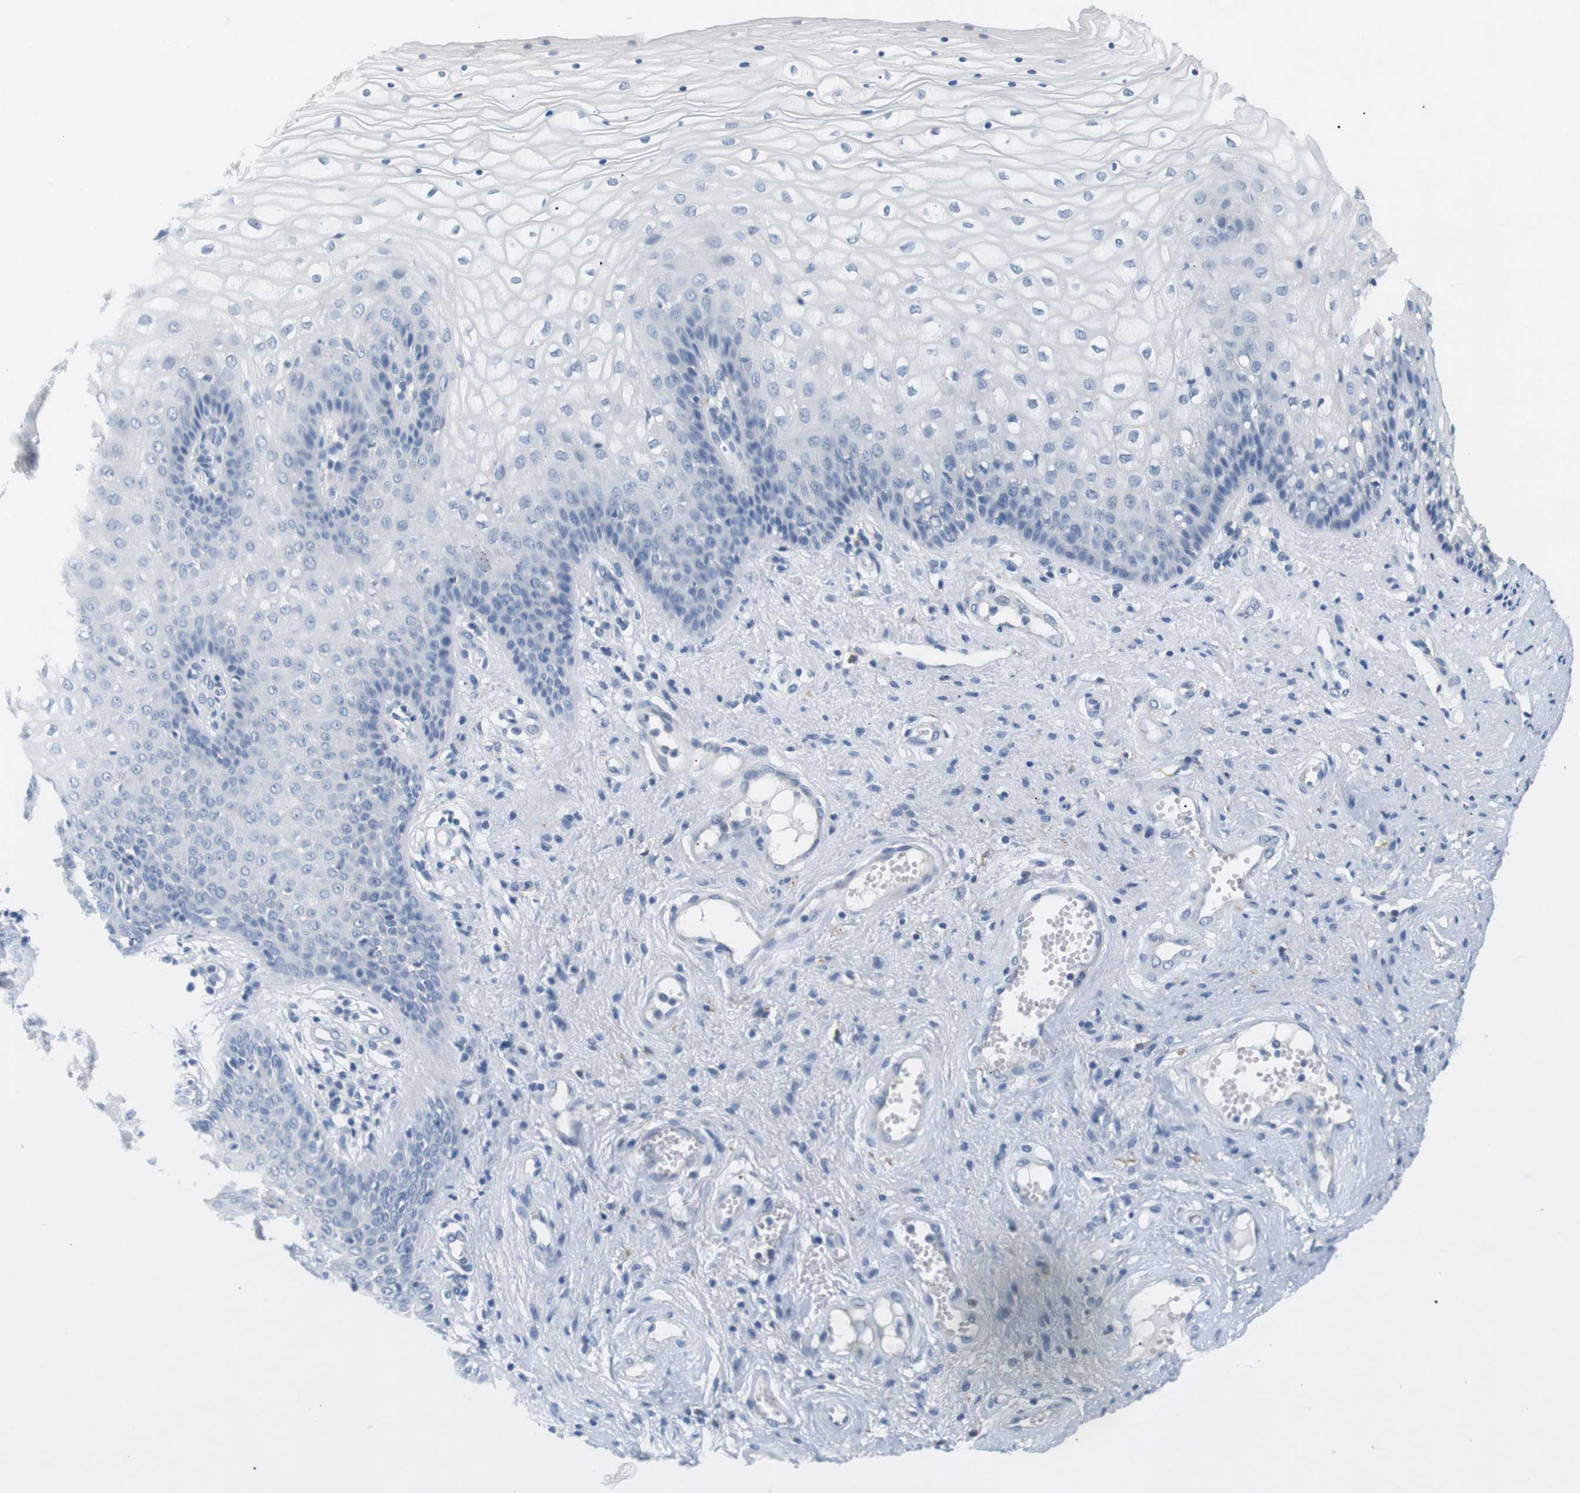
{"staining": {"intensity": "negative", "quantity": "none", "location": "none"}, "tissue": "vagina", "cell_type": "Squamous epithelial cells", "image_type": "normal", "snomed": [{"axis": "morphology", "description": "Normal tissue, NOS"}, {"axis": "topography", "description": "Vagina"}], "caption": "This is an immunohistochemistry (IHC) photomicrograph of unremarkable vagina. There is no staining in squamous epithelial cells.", "gene": "FCGRT", "patient": {"sex": "female", "age": 34}}